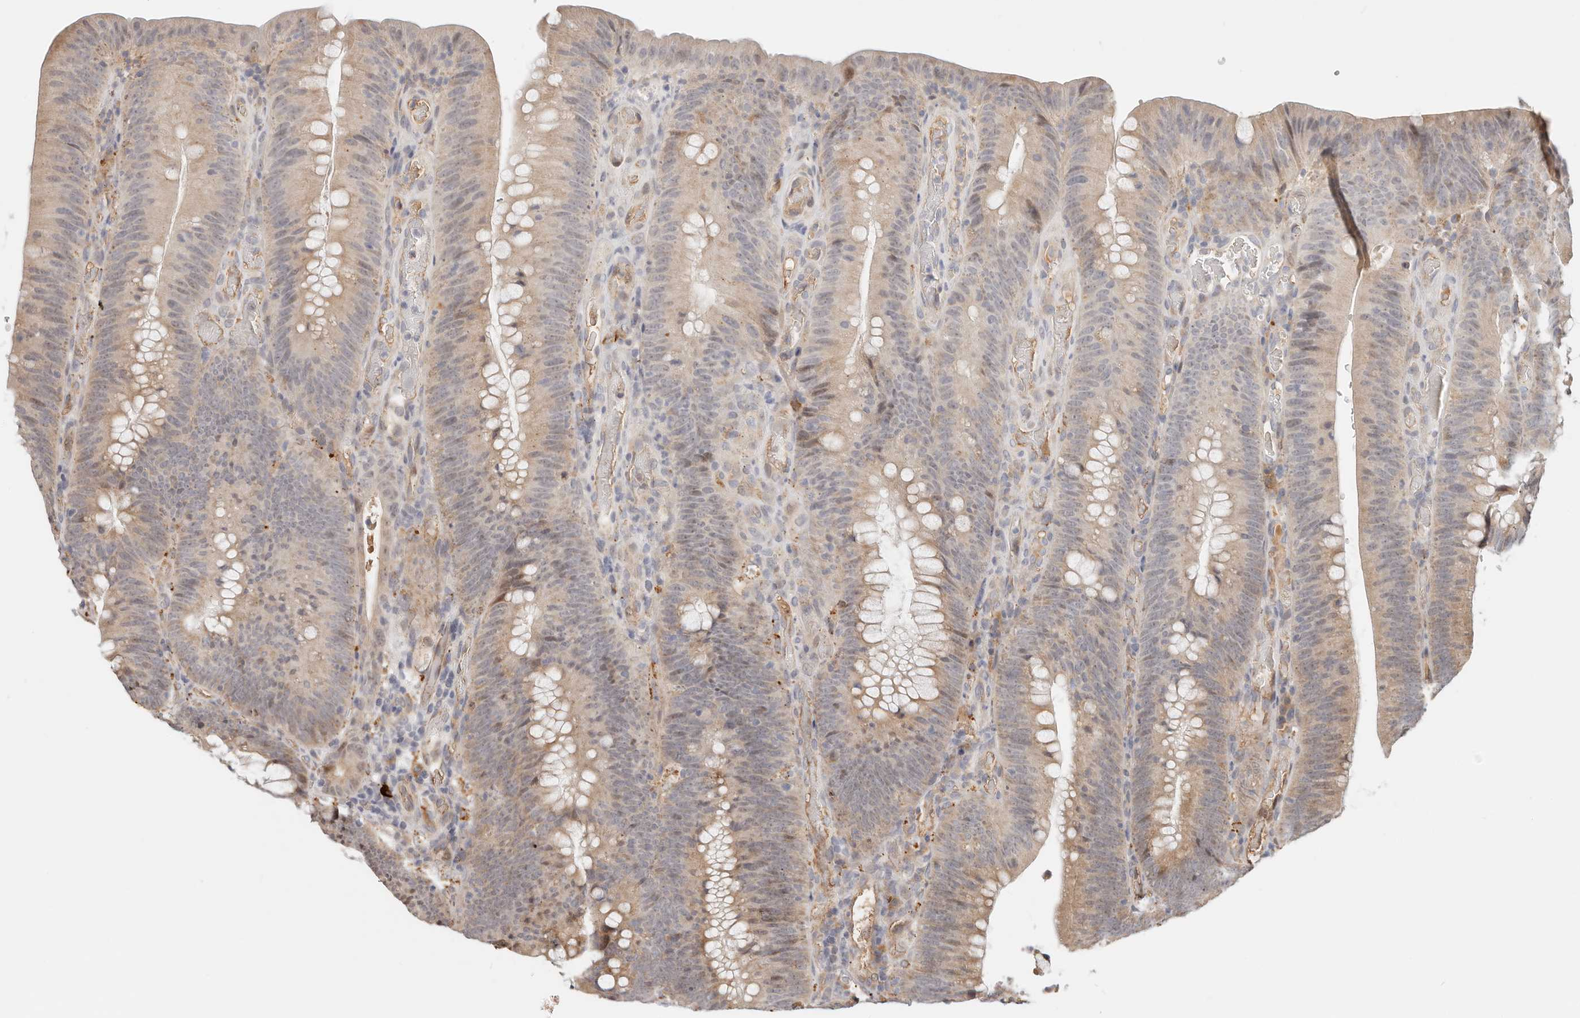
{"staining": {"intensity": "weak", "quantity": ">75%", "location": "cytoplasmic/membranous"}, "tissue": "colorectal cancer", "cell_type": "Tumor cells", "image_type": "cancer", "snomed": [{"axis": "morphology", "description": "Normal tissue, NOS"}, {"axis": "topography", "description": "Colon"}], "caption": "Protein expression analysis of human colorectal cancer reveals weak cytoplasmic/membranous staining in approximately >75% of tumor cells.", "gene": "ZRANB1", "patient": {"sex": "female", "age": 82}}